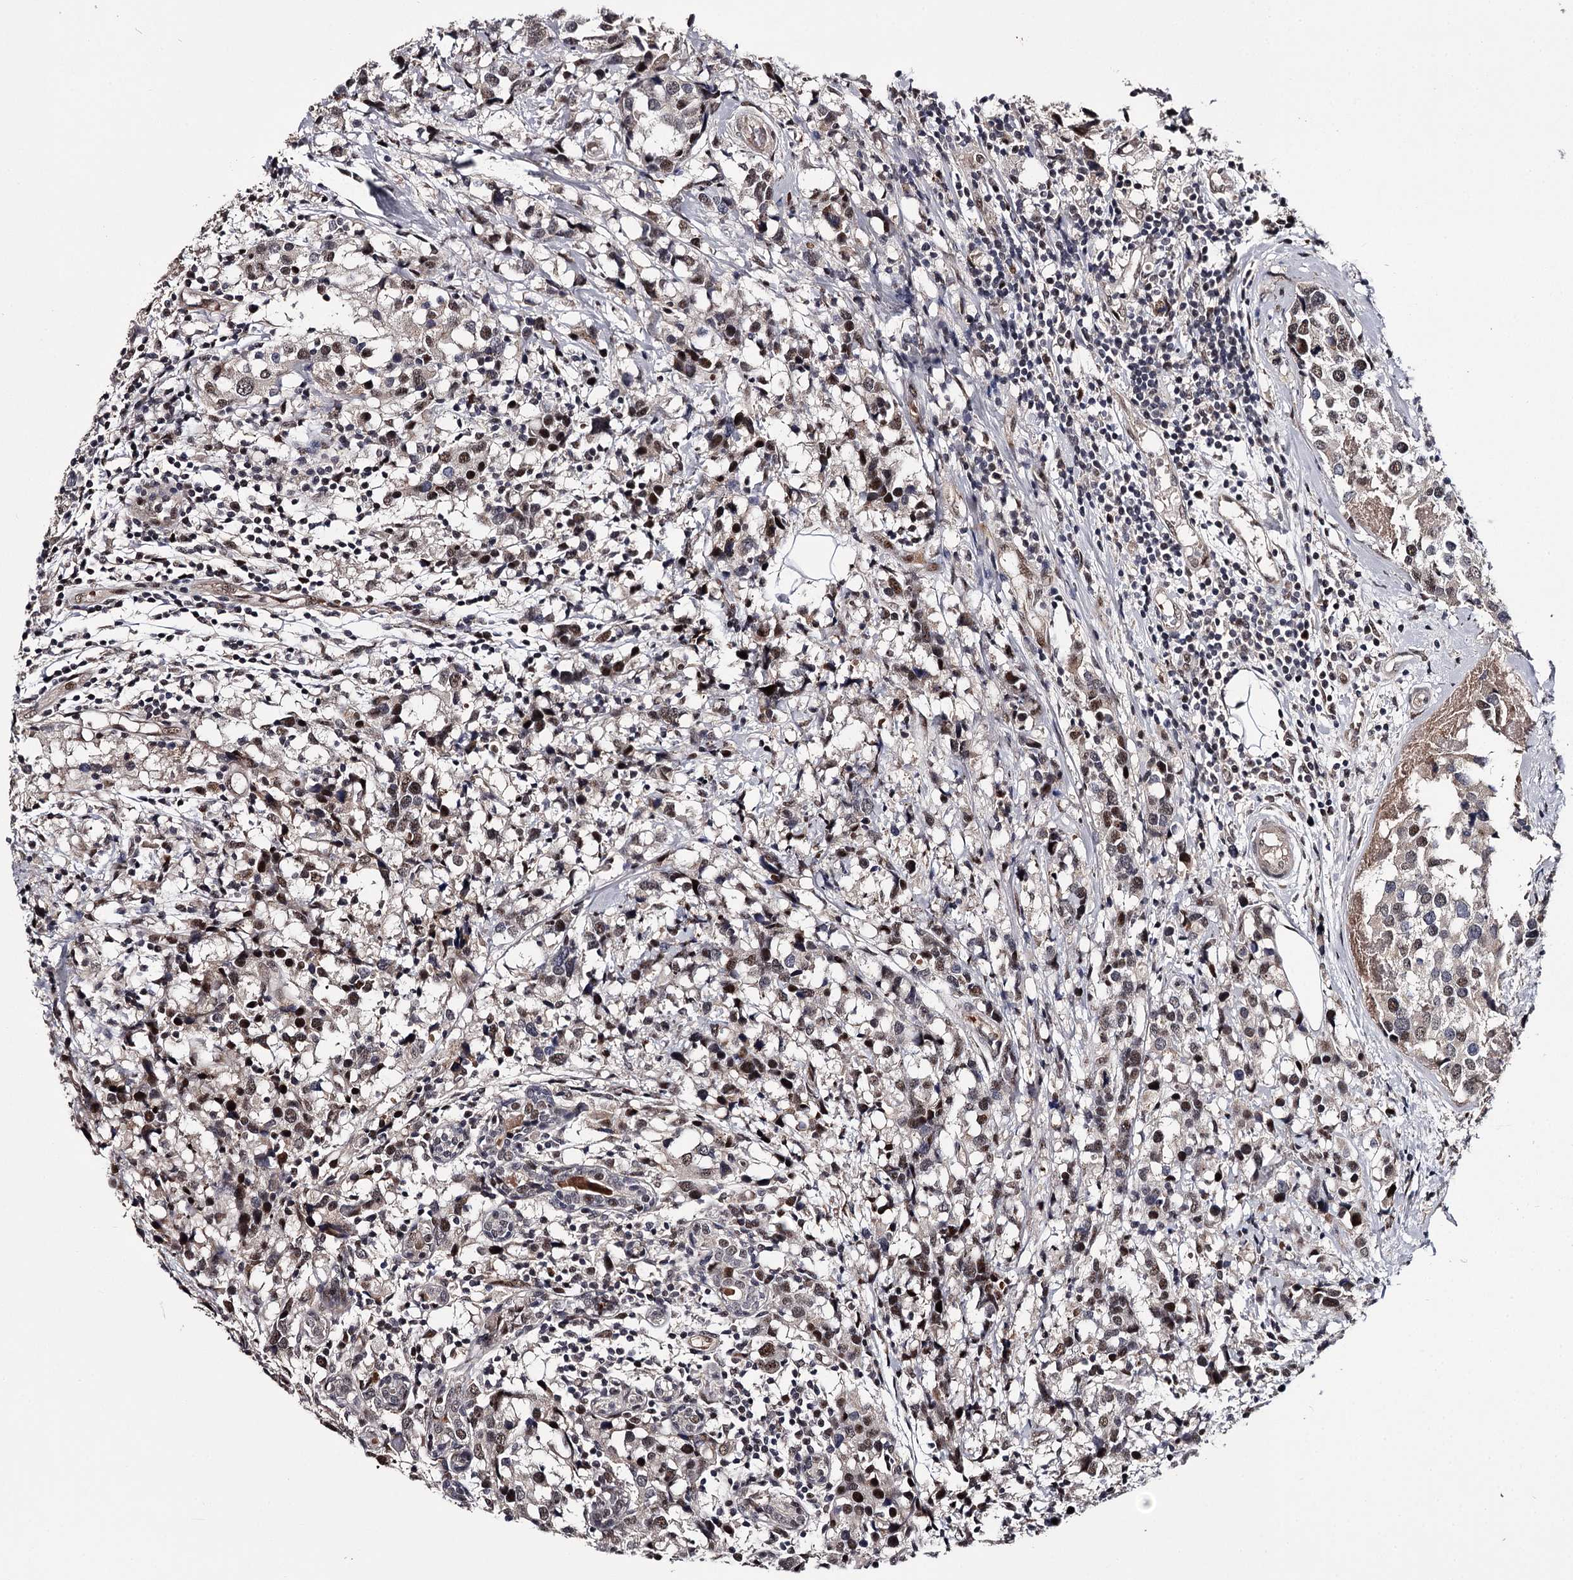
{"staining": {"intensity": "weak", "quantity": "25%-75%", "location": "nuclear"}, "tissue": "breast cancer", "cell_type": "Tumor cells", "image_type": "cancer", "snomed": [{"axis": "morphology", "description": "Lobular carcinoma"}, {"axis": "topography", "description": "Breast"}], "caption": "Immunohistochemical staining of human breast cancer shows low levels of weak nuclear expression in about 25%-75% of tumor cells. The protein of interest is shown in brown color, while the nuclei are stained blue.", "gene": "RNF44", "patient": {"sex": "female", "age": 59}}